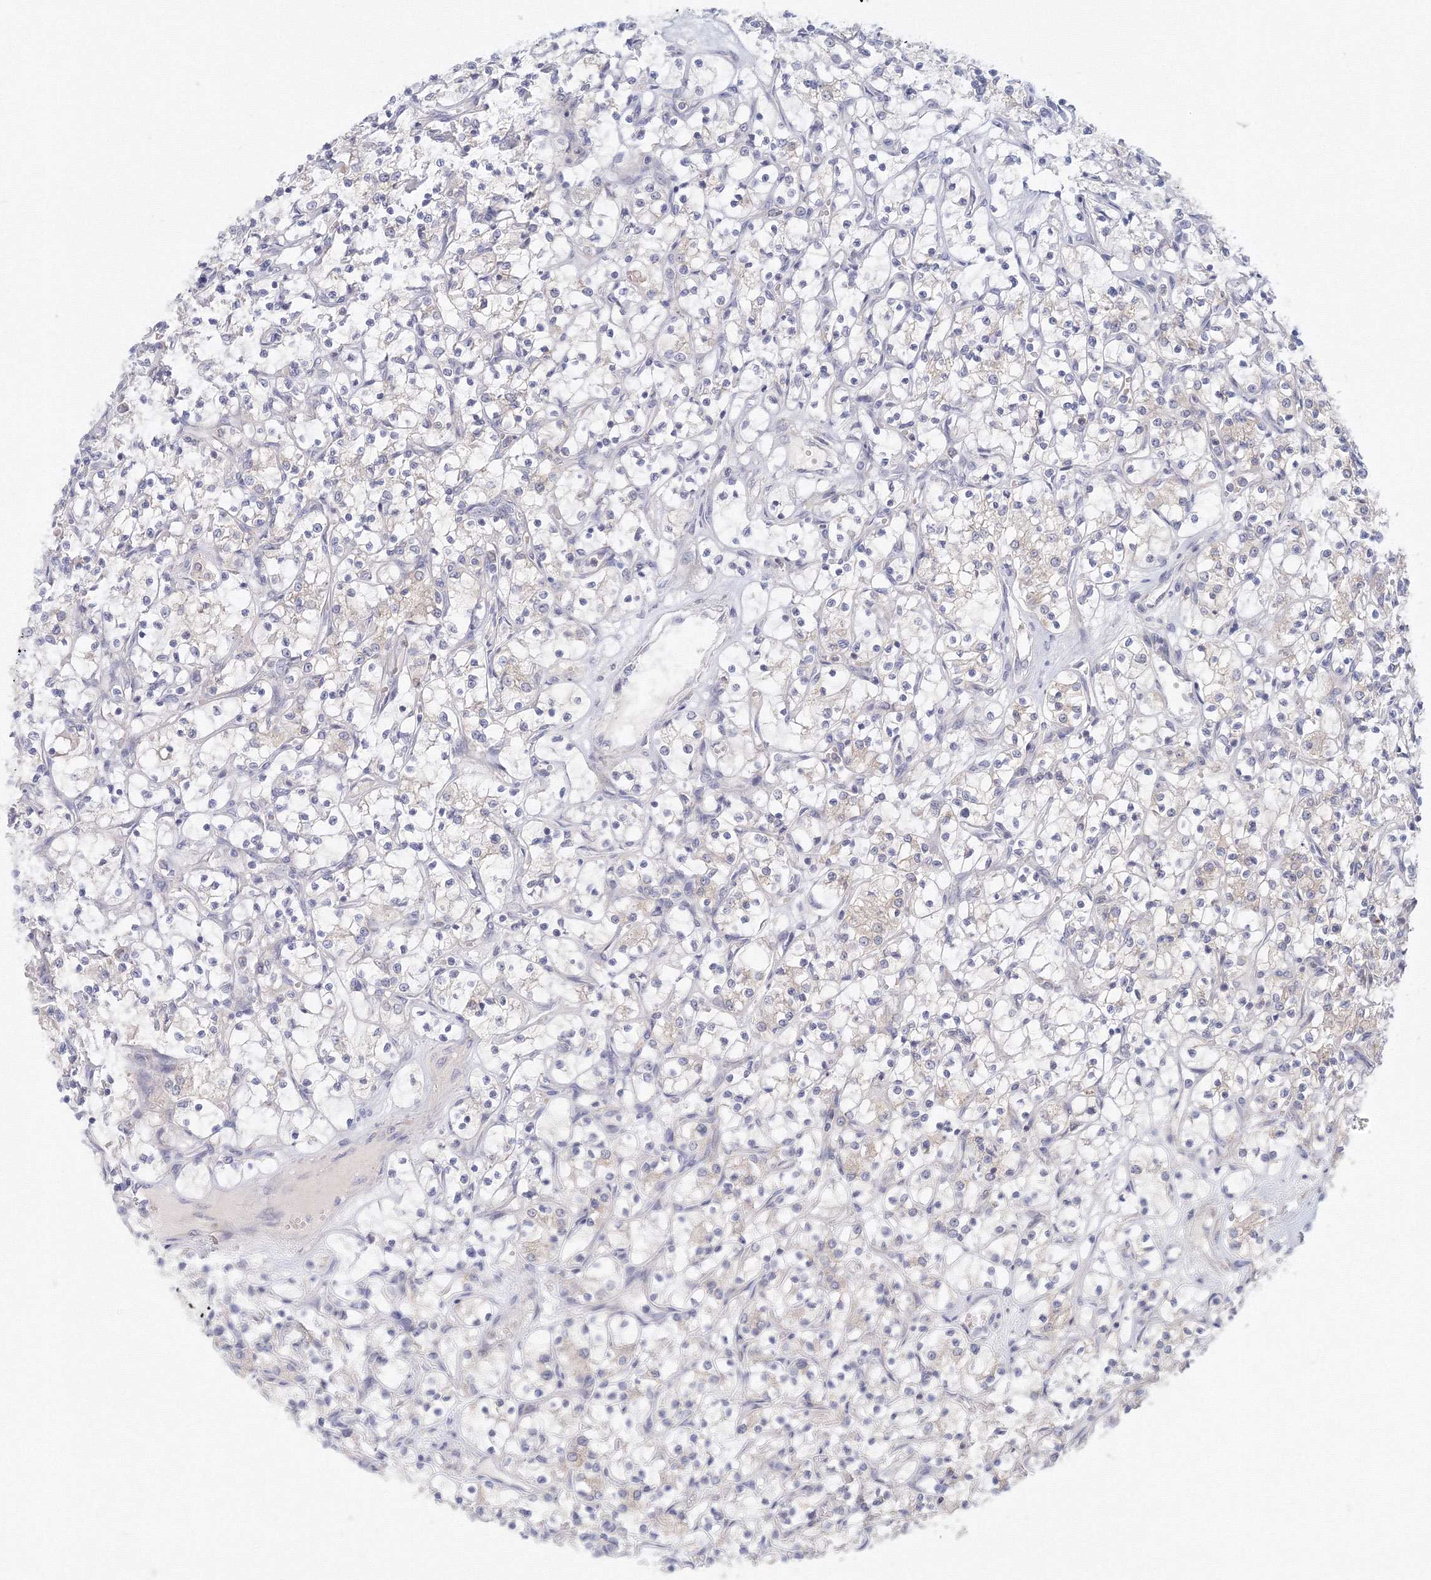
{"staining": {"intensity": "negative", "quantity": "none", "location": "none"}, "tissue": "renal cancer", "cell_type": "Tumor cells", "image_type": "cancer", "snomed": [{"axis": "morphology", "description": "Adenocarcinoma, NOS"}, {"axis": "topography", "description": "Kidney"}], "caption": "This is an immunohistochemistry micrograph of renal adenocarcinoma. There is no staining in tumor cells.", "gene": "TACC2", "patient": {"sex": "female", "age": 69}}